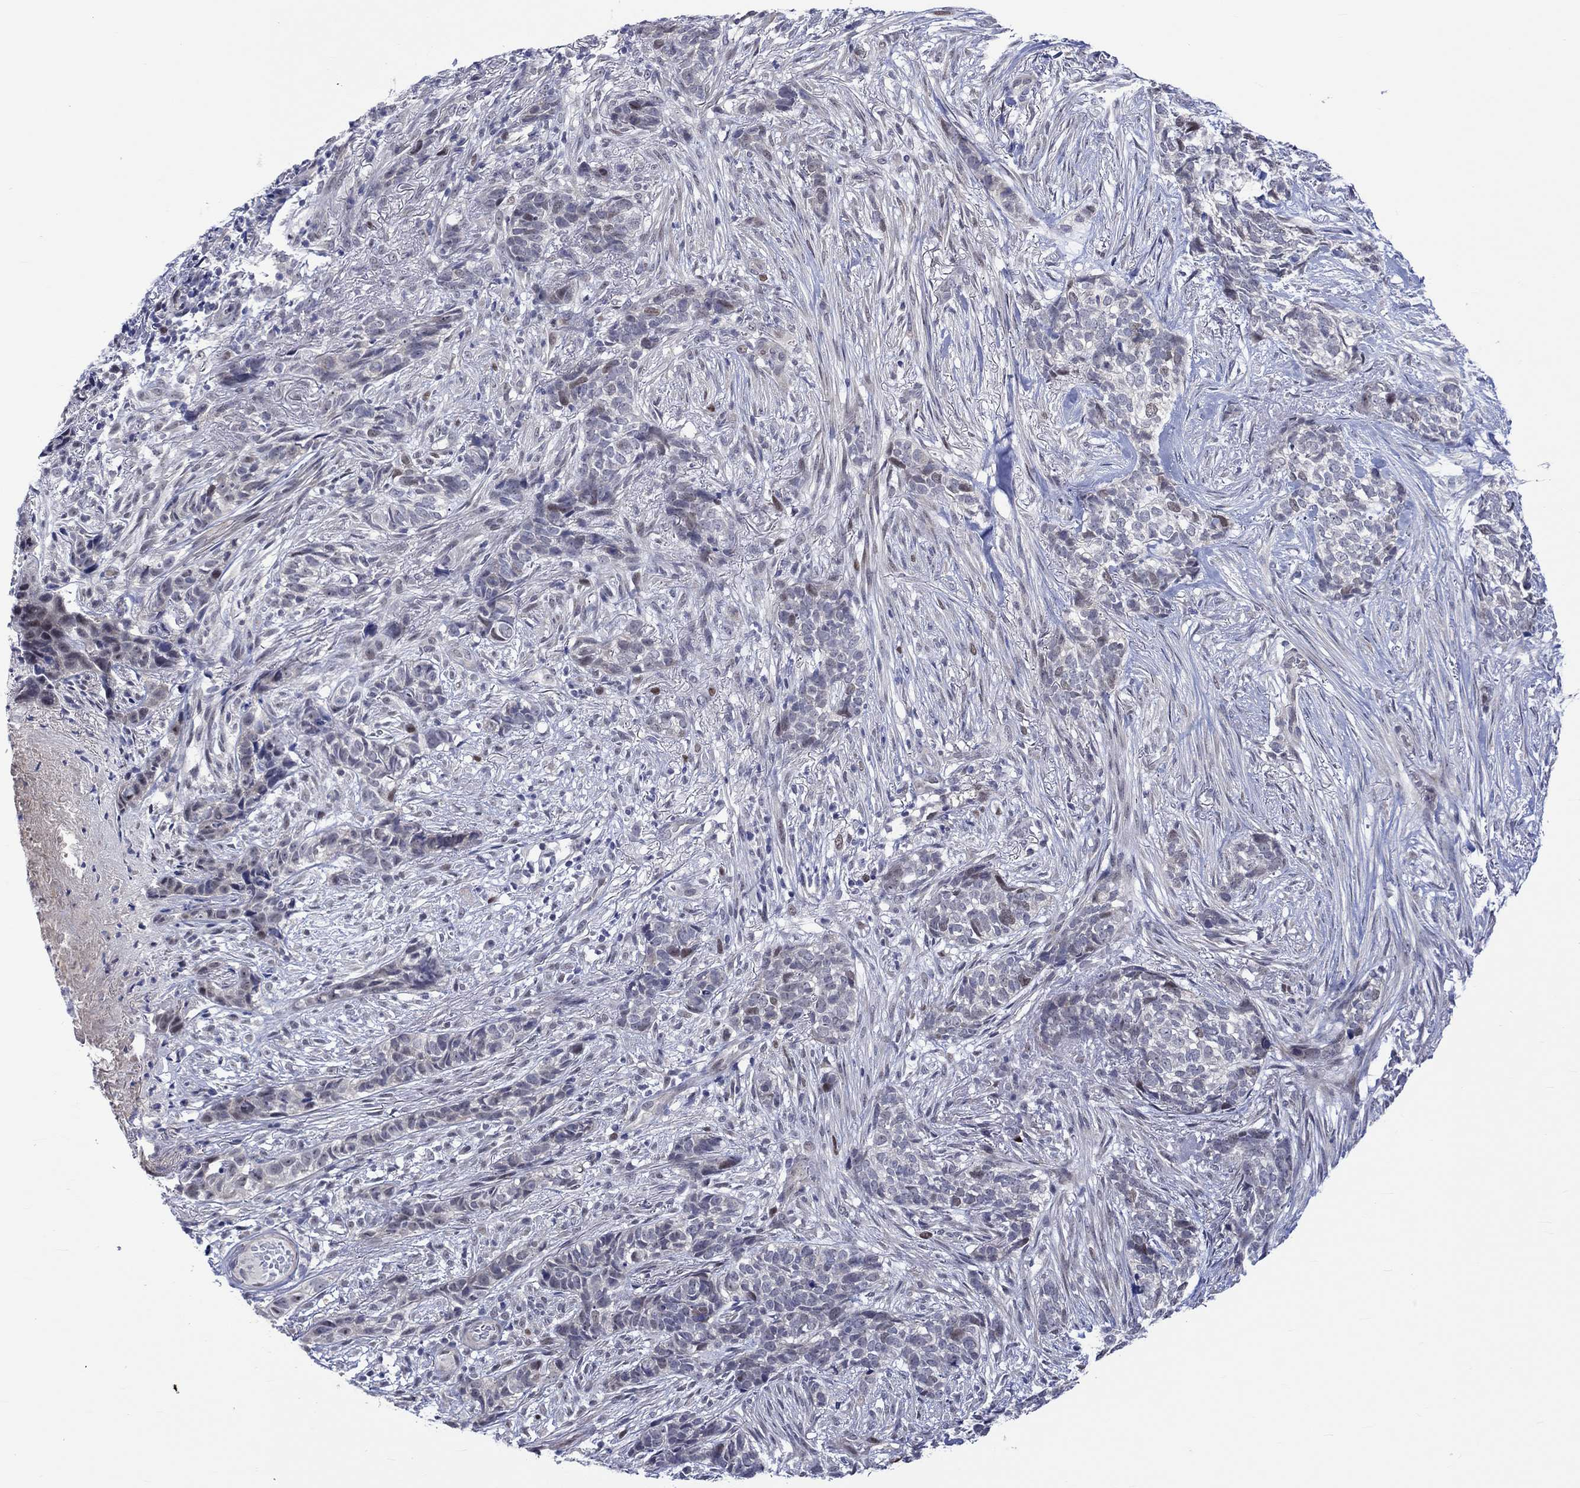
{"staining": {"intensity": "weak", "quantity": "<25%", "location": "nuclear"}, "tissue": "skin cancer", "cell_type": "Tumor cells", "image_type": "cancer", "snomed": [{"axis": "morphology", "description": "Basal cell carcinoma"}, {"axis": "topography", "description": "Skin"}], "caption": "Micrograph shows no significant protein staining in tumor cells of basal cell carcinoma (skin).", "gene": "E2F8", "patient": {"sex": "female", "age": 69}}